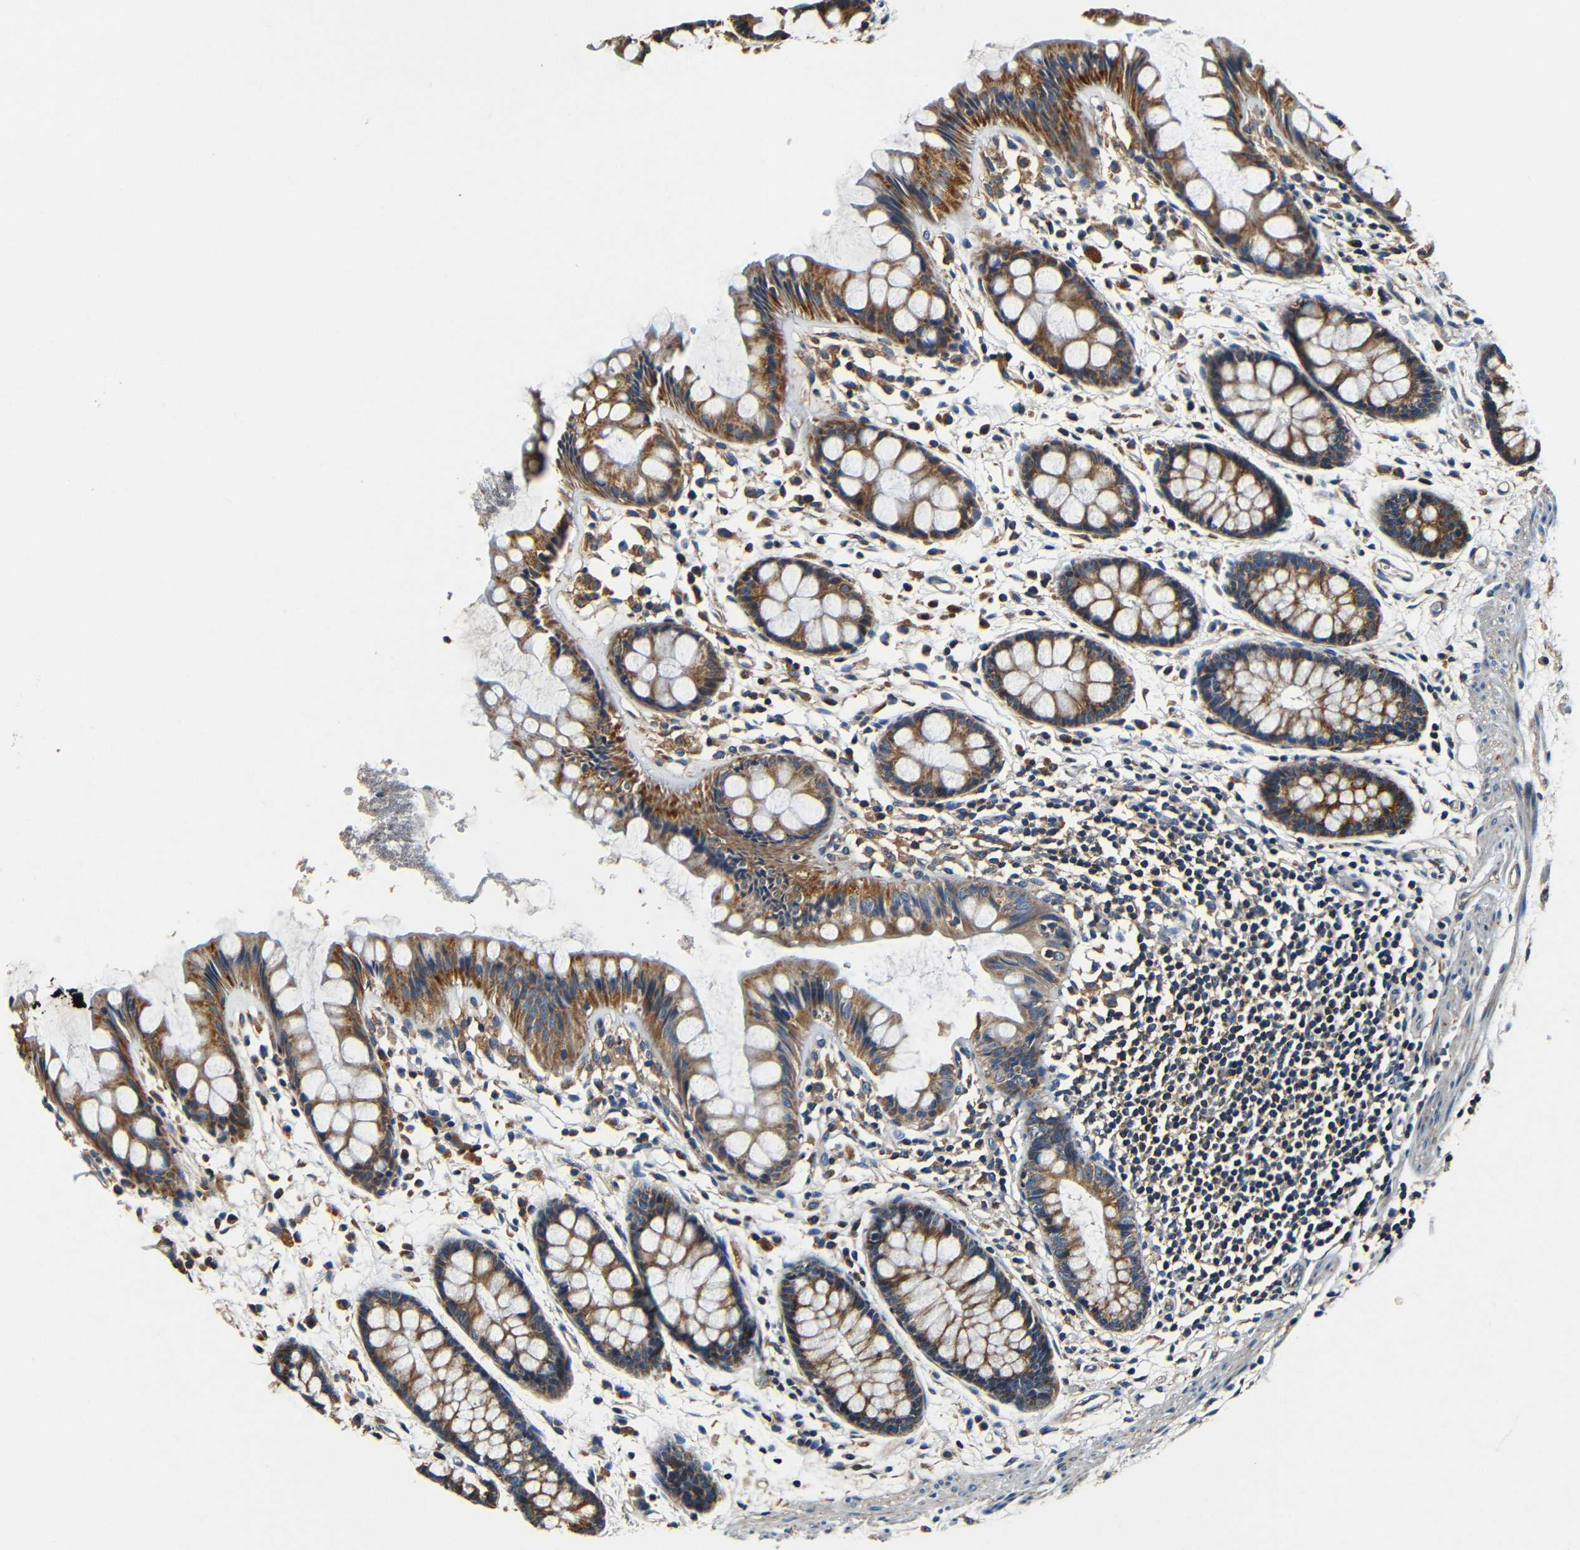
{"staining": {"intensity": "strong", "quantity": ">75%", "location": "cytoplasmic/membranous"}, "tissue": "rectum", "cell_type": "Glandular cells", "image_type": "normal", "snomed": [{"axis": "morphology", "description": "Normal tissue, NOS"}, {"axis": "topography", "description": "Rectum"}], "caption": "Protein staining of normal rectum exhibits strong cytoplasmic/membranous expression in approximately >75% of glandular cells. (Brightfield microscopy of DAB IHC at high magnification).", "gene": "MTX1", "patient": {"sex": "female", "age": 66}}